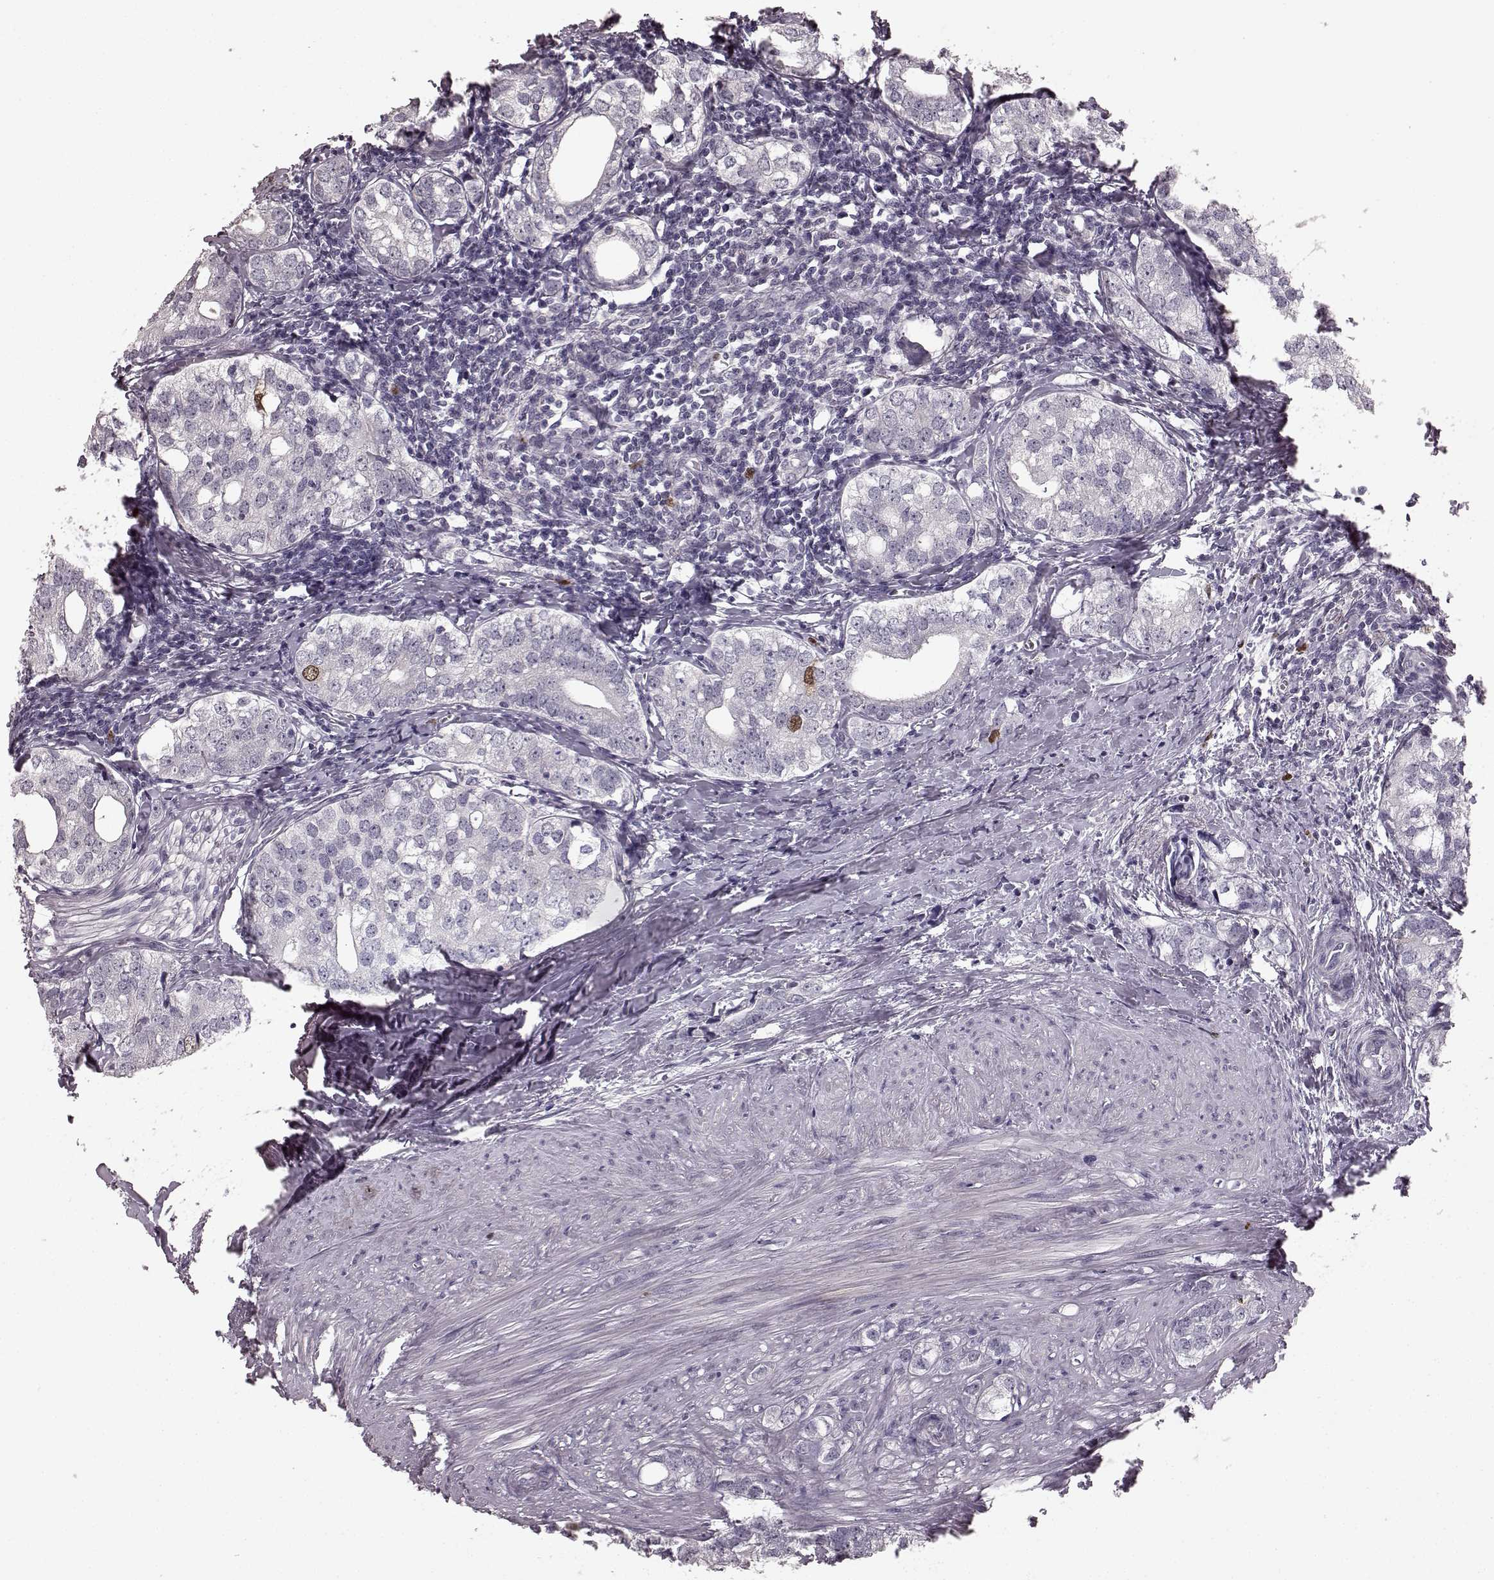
{"staining": {"intensity": "moderate", "quantity": "<25%", "location": "nuclear"}, "tissue": "prostate cancer", "cell_type": "Tumor cells", "image_type": "cancer", "snomed": [{"axis": "morphology", "description": "Adenocarcinoma, NOS"}, {"axis": "topography", "description": "Prostate and seminal vesicle, NOS"}], "caption": "The immunohistochemical stain labels moderate nuclear positivity in tumor cells of adenocarcinoma (prostate) tissue.", "gene": "CCNA2", "patient": {"sex": "male", "age": 63}}